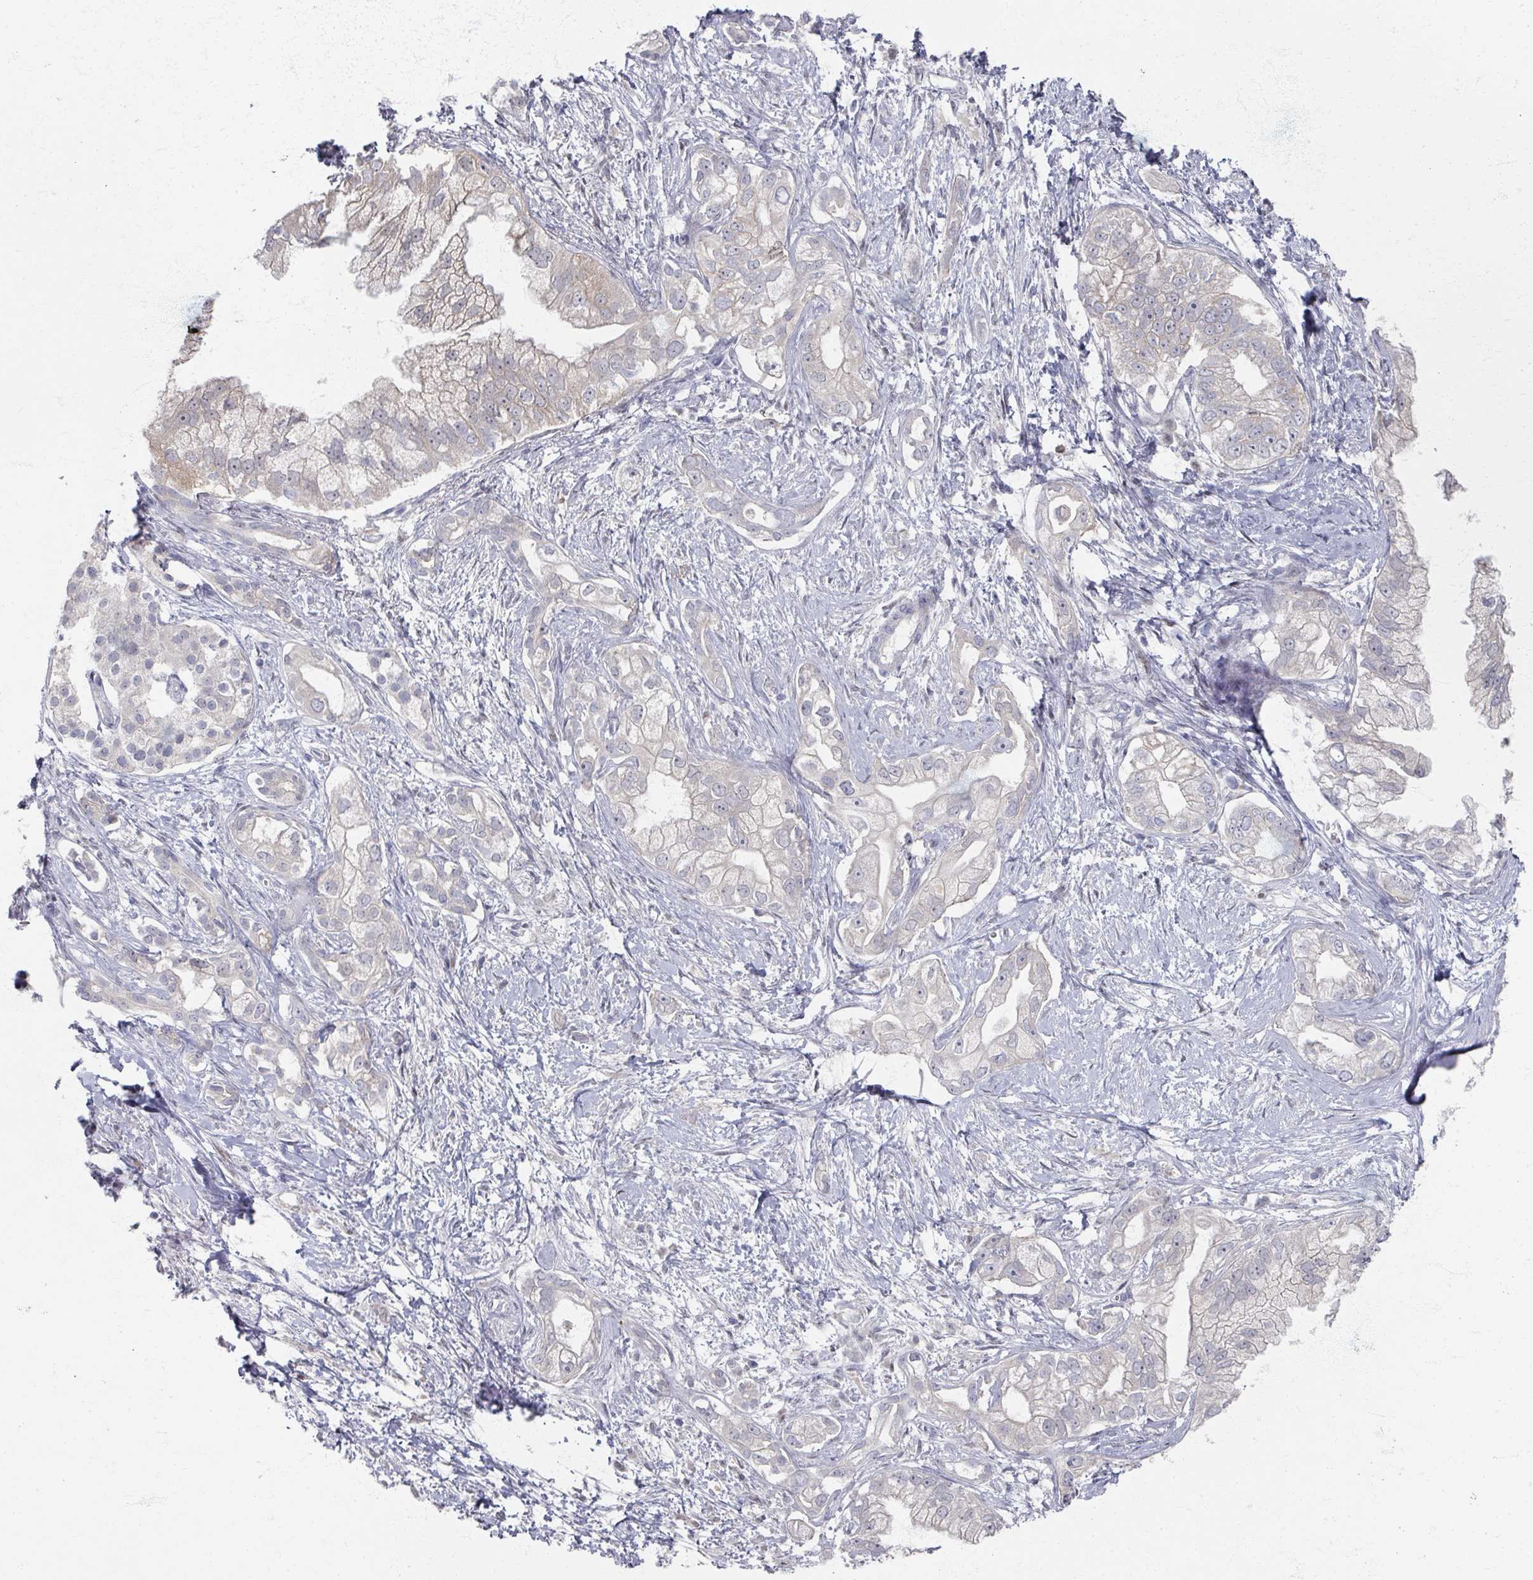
{"staining": {"intensity": "negative", "quantity": "none", "location": "none"}, "tissue": "pancreatic cancer", "cell_type": "Tumor cells", "image_type": "cancer", "snomed": [{"axis": "morphology", "description": "Adenocarcinoma, NOS"}, {"axis": "topography", "description": "Pancreas"}], "caption": "High magnification brightfield microscopy of pancreatic cancer stained with DAB (brown) and counterstained with hematoxylin (blue): tumor cells show no significant expression.", "gene": "TTYH3", "patient": {"sex": "male", "age": 70}}